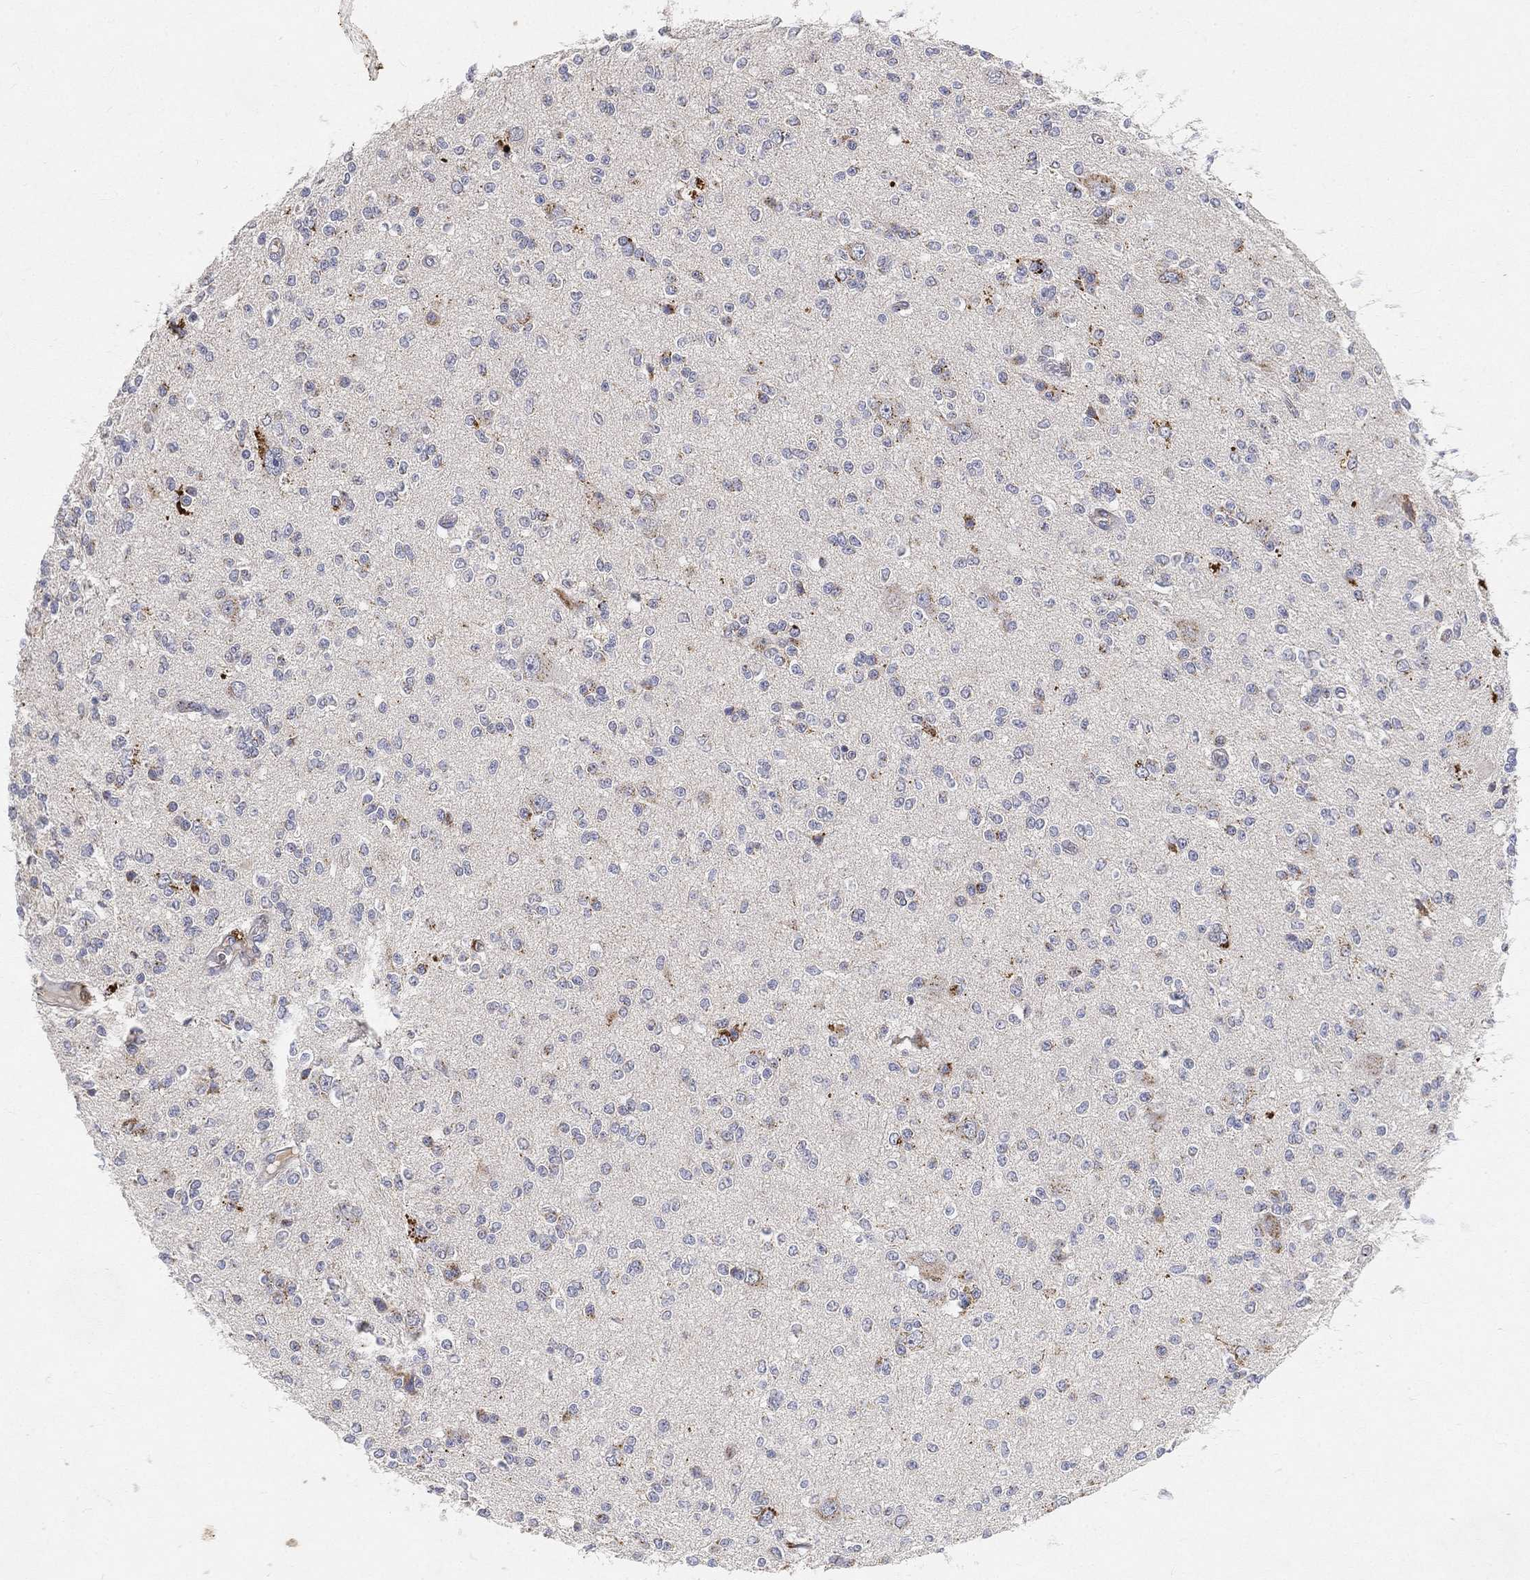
{"staining": {"intensity": "negative", "quantity": "none", "location": "none"}, "tissue": "glioma", "cell_type": "Tumor cells", "image_type": "cancer", "snomed": [{"axis": "morphology", "description": "Glioma, malignant, Low grade"}, {"axis": "topography", "description": "Brain"}], "caption": "Image shows no significant protein expression in tumor cells of malignant glioma (low-grade).", "gene": "CTSL", "patient": {"sex": "male", "age": 67}}